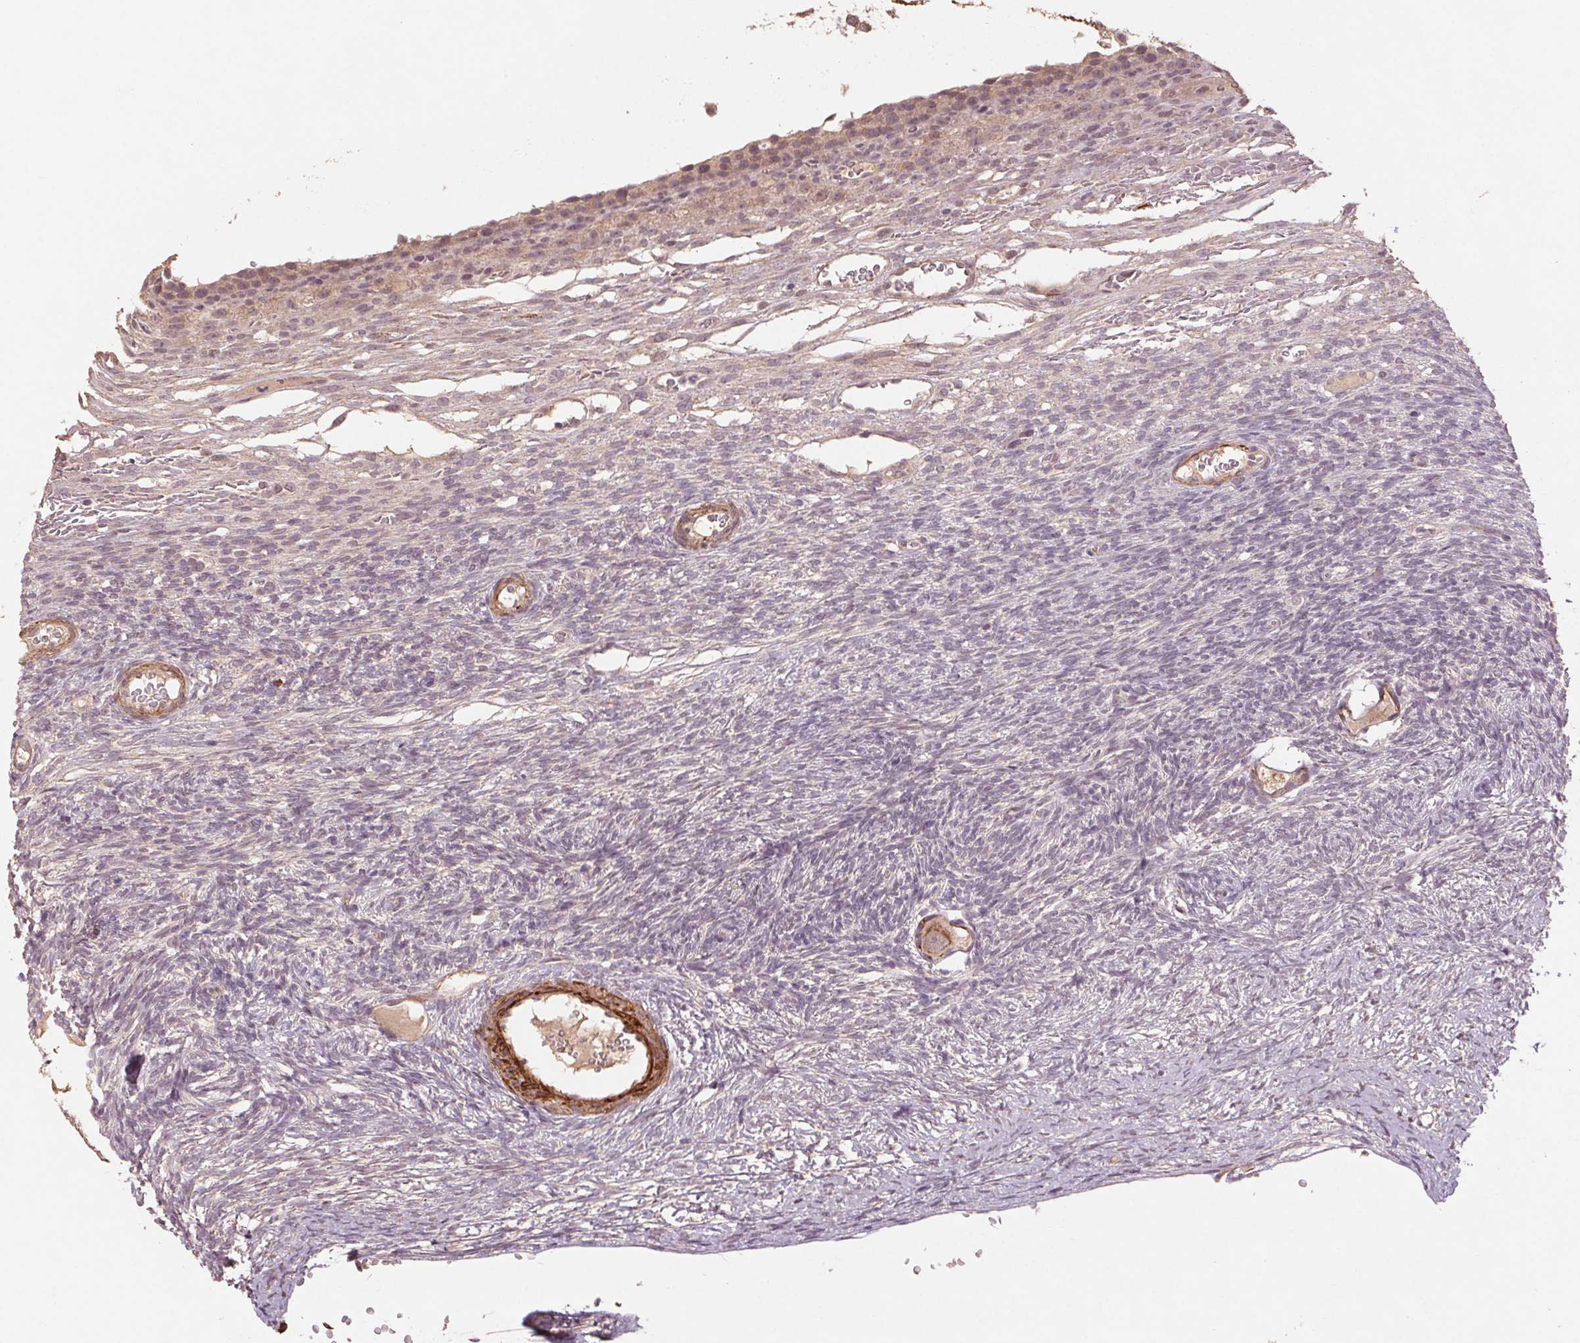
{"staining": {"intensity": "moderate", "quantity": "25%-75%", "location": "cytoplasmic/membranous"}, "tissue": "ovary", "cell_type": "Follicle cells", "image_type": "normal", "snomed": [{"axis": "morphology", "description": "Normal tissue, NOS"}, {"axis": "topography", "description": "Ovary"}], "caption": "Immunohistochemical staining of normal human ovary shows moderate cytoplasmic/membranous protein positivity in about 25%-75% of follicle cells. (DAB IHC, brown staining for protein, blue staining for nuclei).", "gene": "SMLR1", "patient": {"sex": "female", "age": 34}}